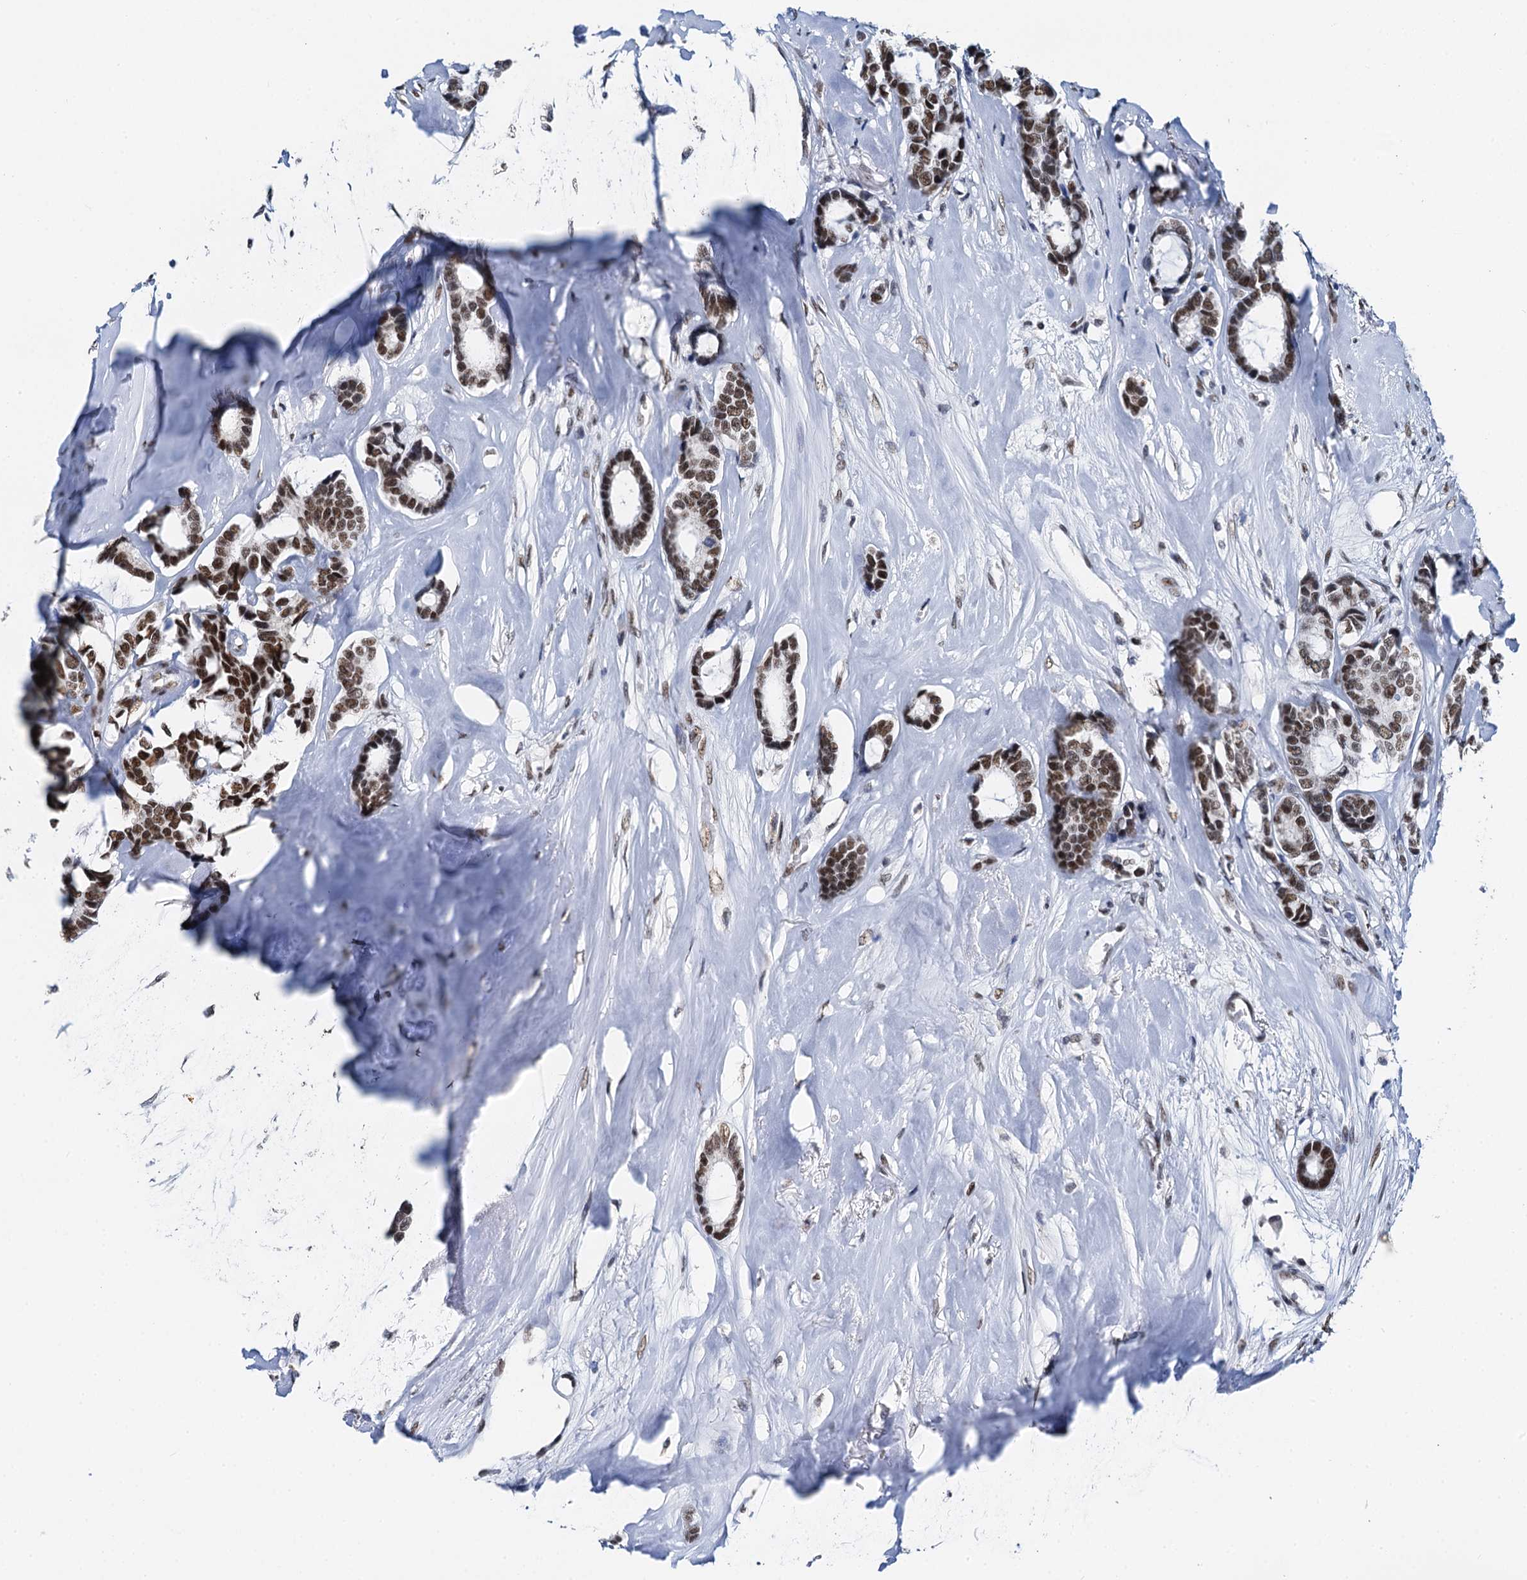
{"staining": {"intensity": "moderate", "quantity": ">75%", "location": "nuclear"}, "tissue": "breast cancer", "cell_type": "Tumor cells", "image_type": "cancer", "snomed": [{"axis": "morphology", "description": "Duct carcinoma"}, {"axis": "topography", "description": "Breast"}], "caption": "The immunohistochemical stain highlights moderate nuclear positivity in tumor cells of breast cancer (invasive ductal carcinoma) tissue.", "gene": "SLTM", "patient": {"sex": "female", "age": 87}}